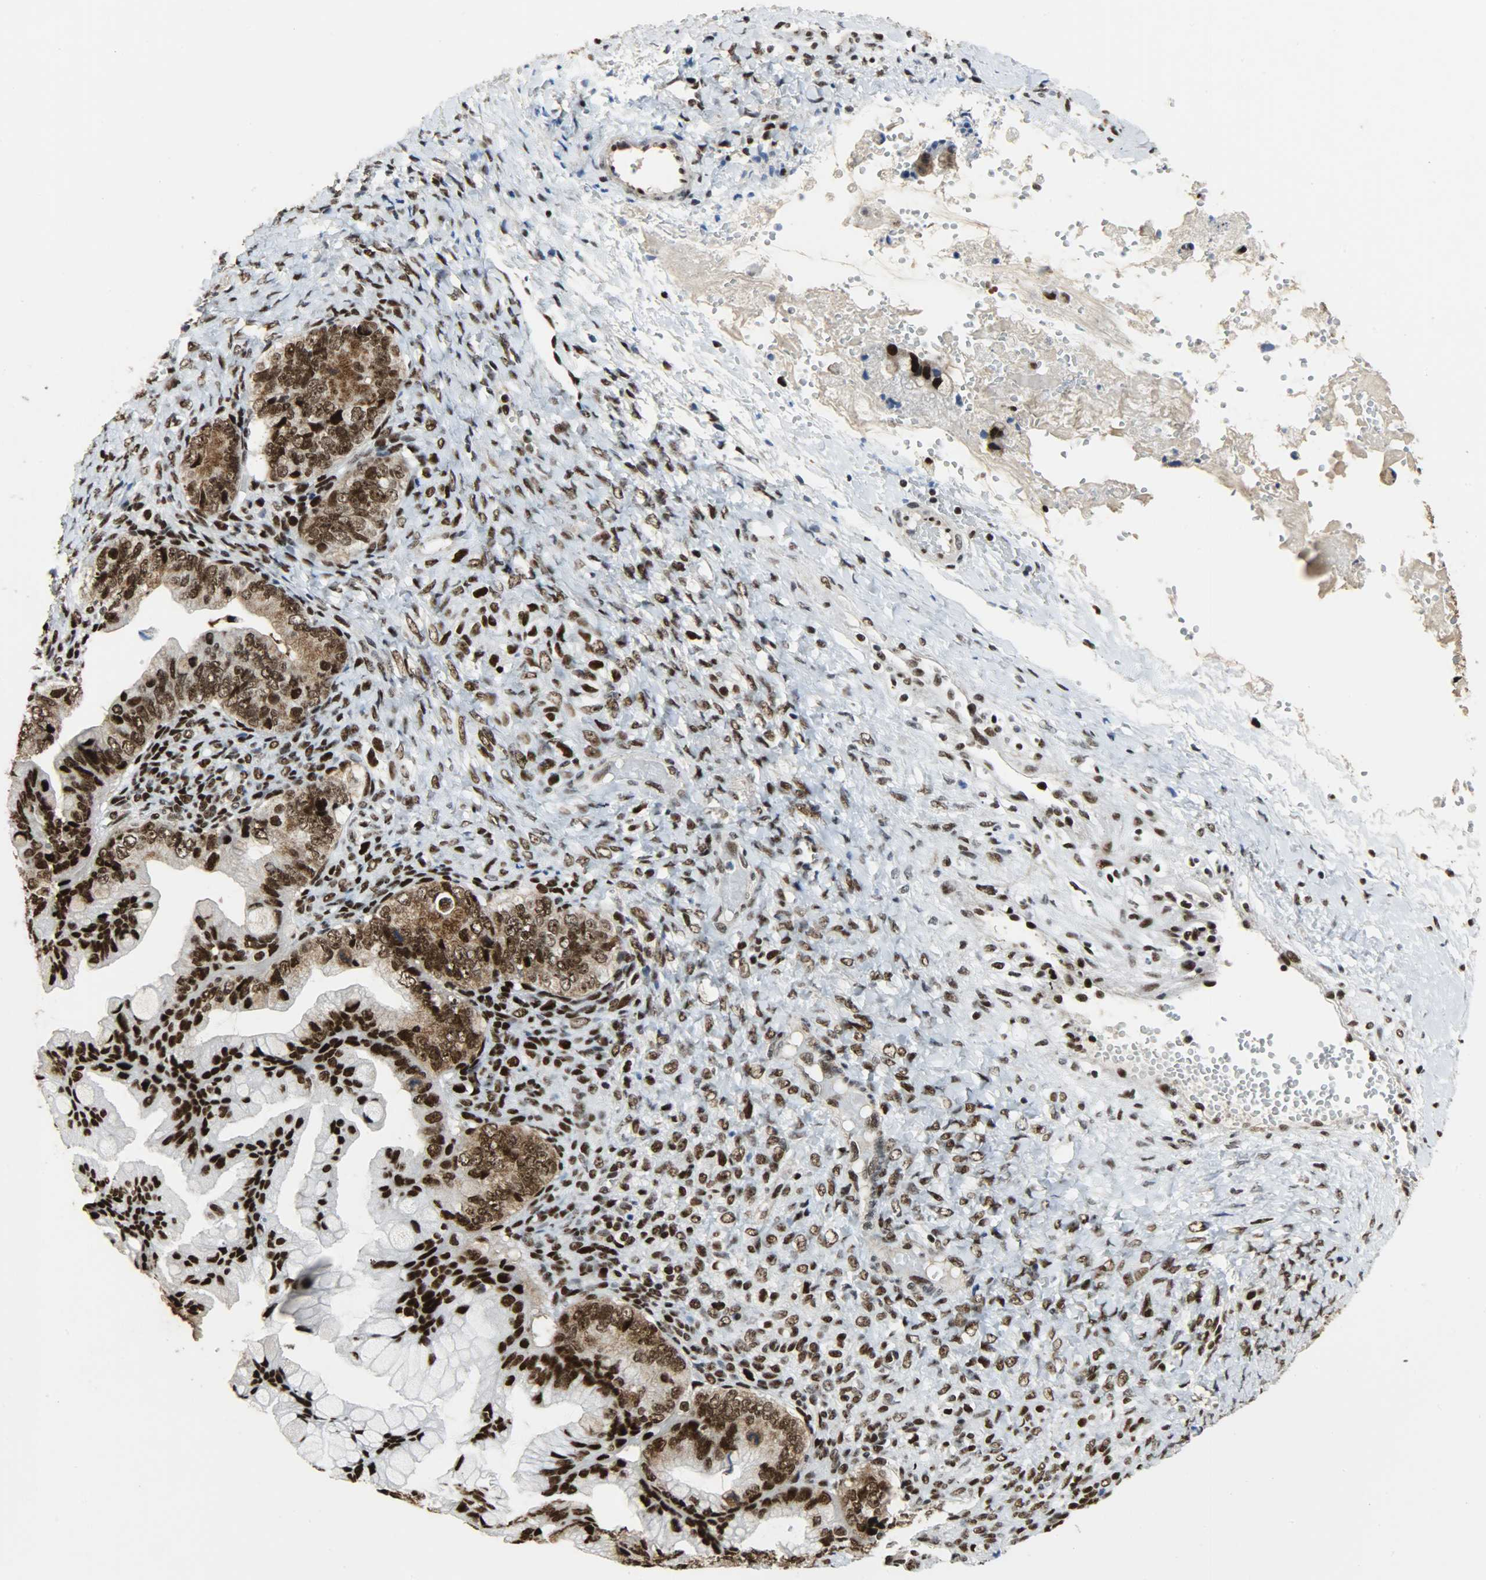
{"staining": {"intensity": "strong", "quantity": ">75%", "location": "cytoplasmic/membranous,nuclear"}, "tissue": "ovarian cancer", "cell_type": "Tumor cells", "image_type": "cancer", "snomed": [{"axis": "morphology", "description": "Cystadenocarcinoma, mucinous, NOS"}, {"axis": "topography", "description": "Ovary"}], "caption": "IHC (DAB (3,3'-diaminobenzidine)) staining of ovarian cancer demonstrates strong cytoplasmic/membranous and nuclear protein expression in approximately >75% of tumor cells. IHC stains the protein of interest in brown and the nuclei are stained blue.", "gene": "SSB", "patient": {"sex": "female", "age": 36}}